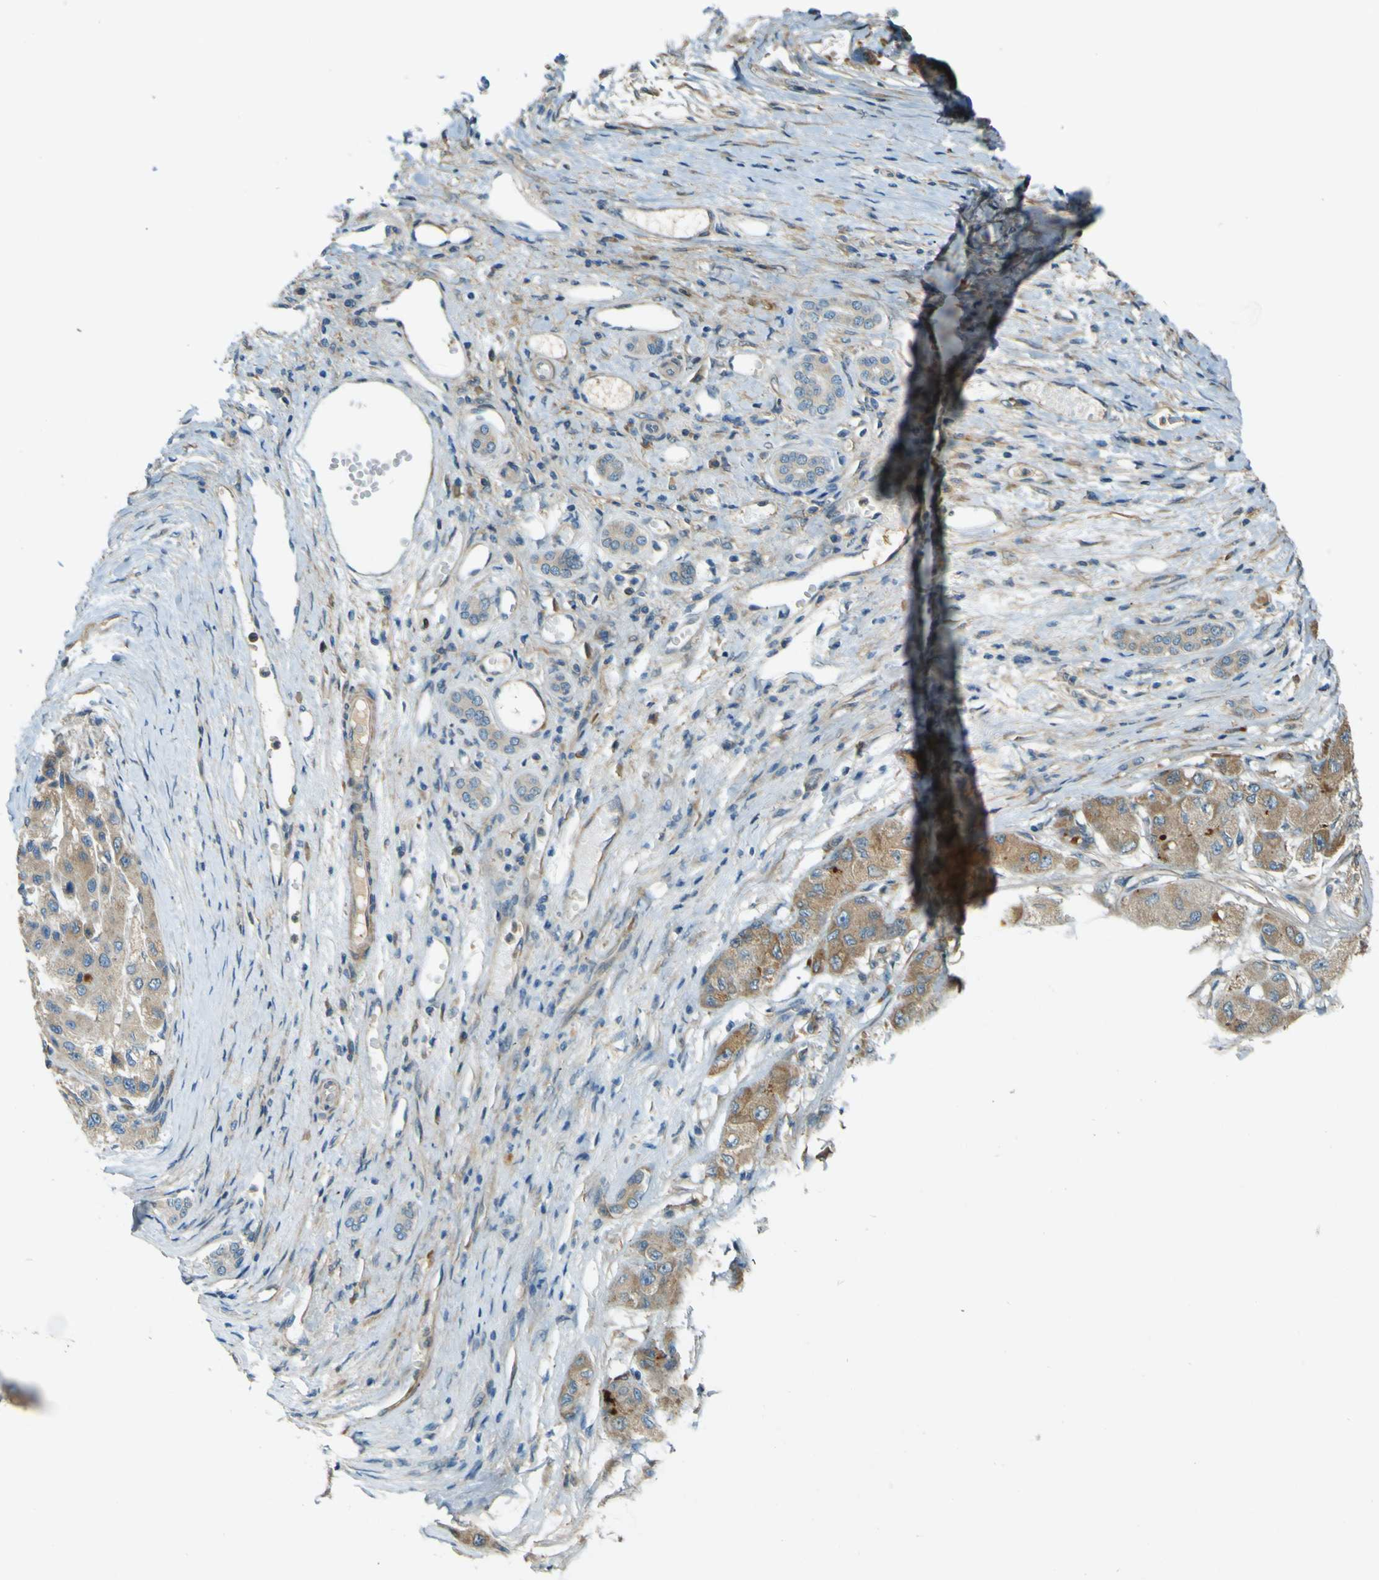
{"staining": {"intensity": "weak", "quantity": ">75%", "location": "cytoplasmic/membranous"}, "tissue": "liver cancer", "cell_type": "Tumor cells", "image_type": "cancer", "snomed": [{"axis": "morphology", "description": "Carcinoma, Hepatocellular, NOS"}, {"axis": "topography", "description": "Liver"}], "caption": "IHC histopathology image of hepatocellular carcinoma (liver) stained for a protein (brown), which demonstrates low levels of weak cytoplasmic/membranous expression in approximately >75% of tumor cells.", "gene": "LPCAT1", "patient": {"sex": "male", "age": 80}}